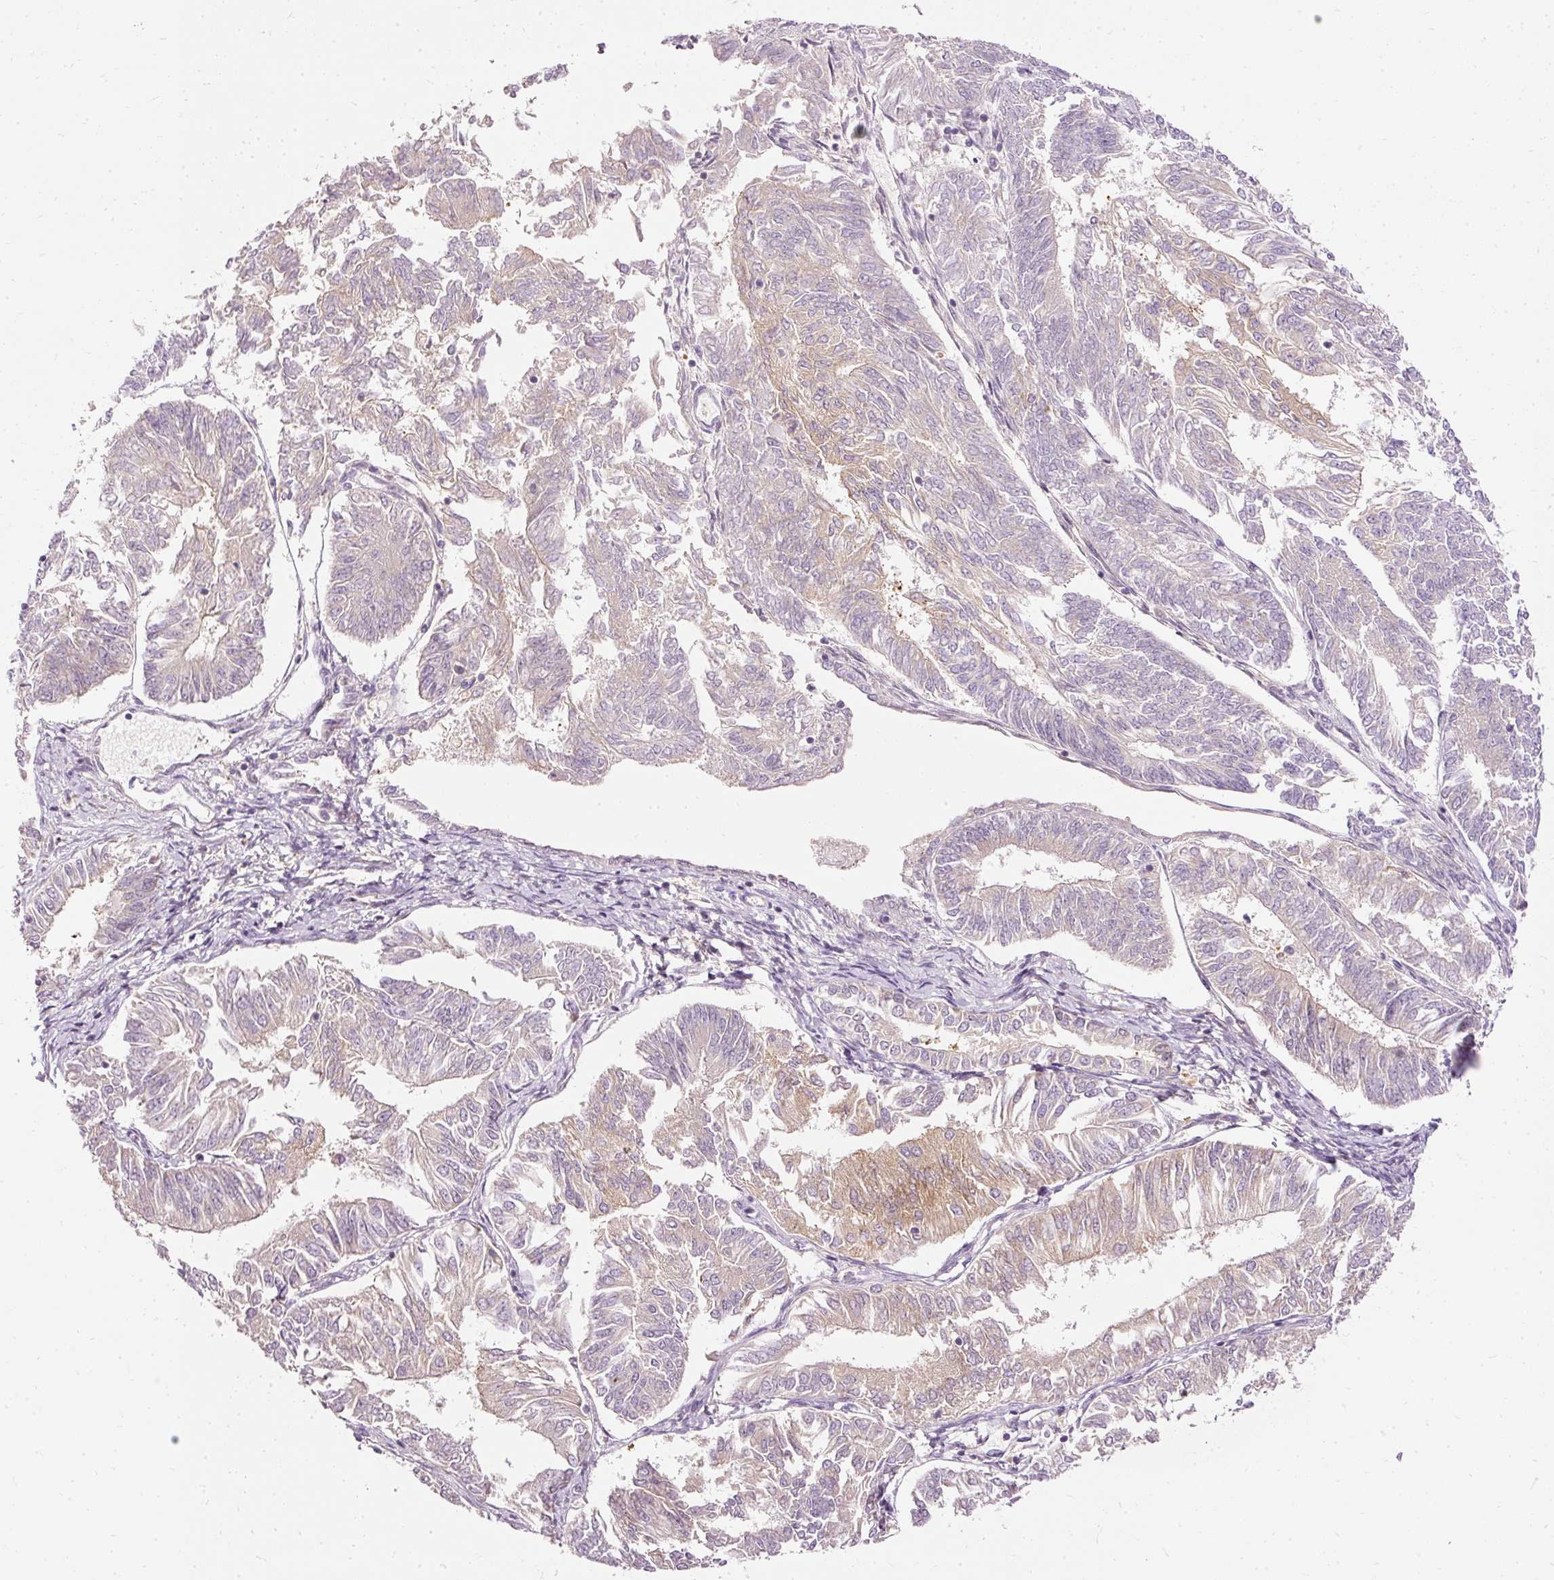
{"staining": {"intensity": "weak", "quantity": "<25%", "location": "cytoplasmic/membranous"}, "tissue": "endometrial cancer", "cell_type": "Tumor cells", "image_type": "cancer", "snomed": [{"axis": "morphology", "description": "Adenocarcinoma, NOS"}, {"axis": "topography", "description": "Endometrium"}], "caption": "High power microscopy histopathology image of an immunohistochemistry (IHC) histopathology image of endometrial cancer (adenocarcinoma), revealing no significant expression in tumor cells. (Brightfield microscopy of DAB (3,3'-diaminobenzidine) immunohistochemistry (IHC) at high magnification).", "gene": "ARMH3", "patient": {"sex": "female", "age": 58}}